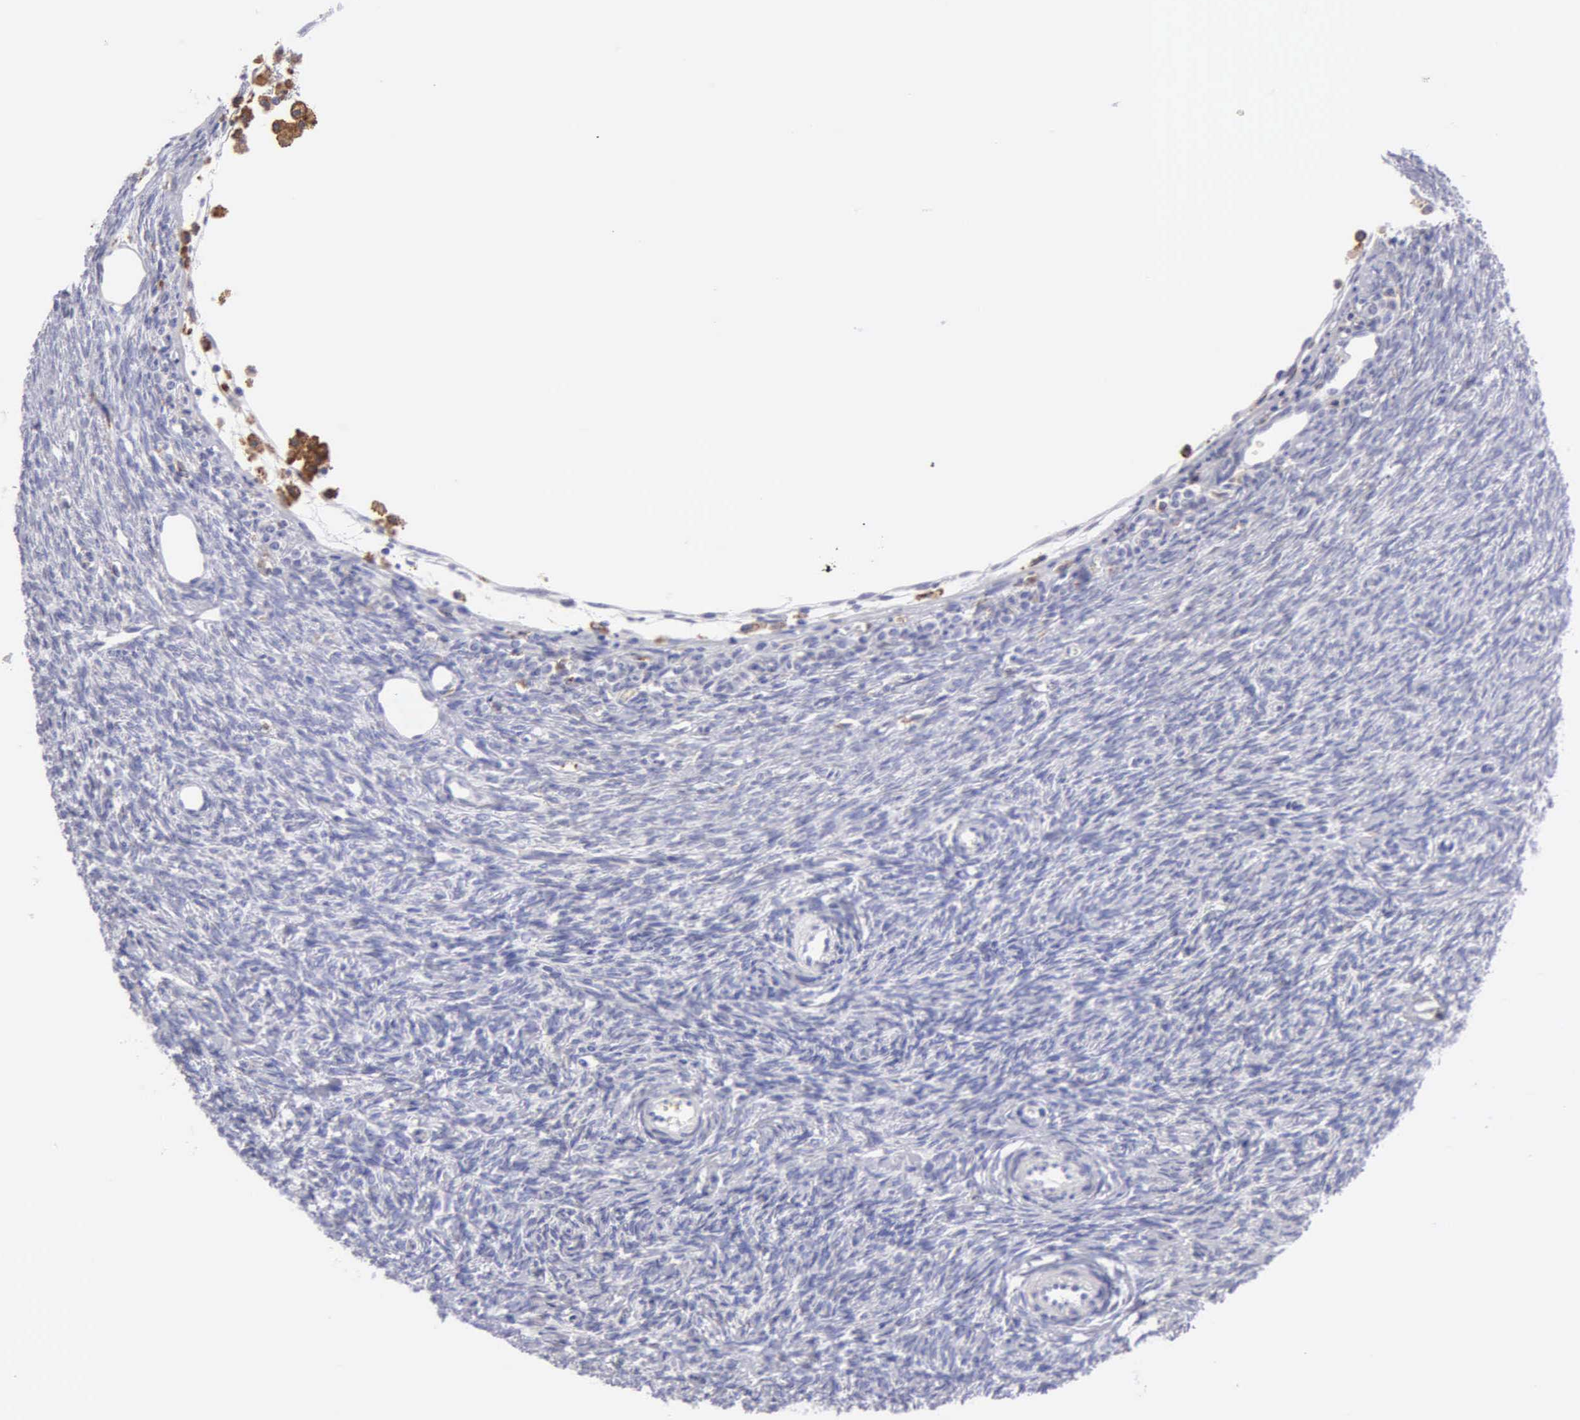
{"staining": {"intensity": "negative", "quantity": "none", "location": "none"}, "tissue": "ovary", "cell_type": "Follicle cells", "image_type": "normal", "snomed": [{"axis": "morphology", "description": "Normal tissue, NOS"}, {"axis": "topography", "description": "Ovary"}], "caption": "Immunohistochemistry micrograph of unremarkable ovary: ovary stained with DAB exhibits no significant protein positivity in follicle cells.", "gene": "TYRP1", "patient": {"sex": "female", "age": 32}}